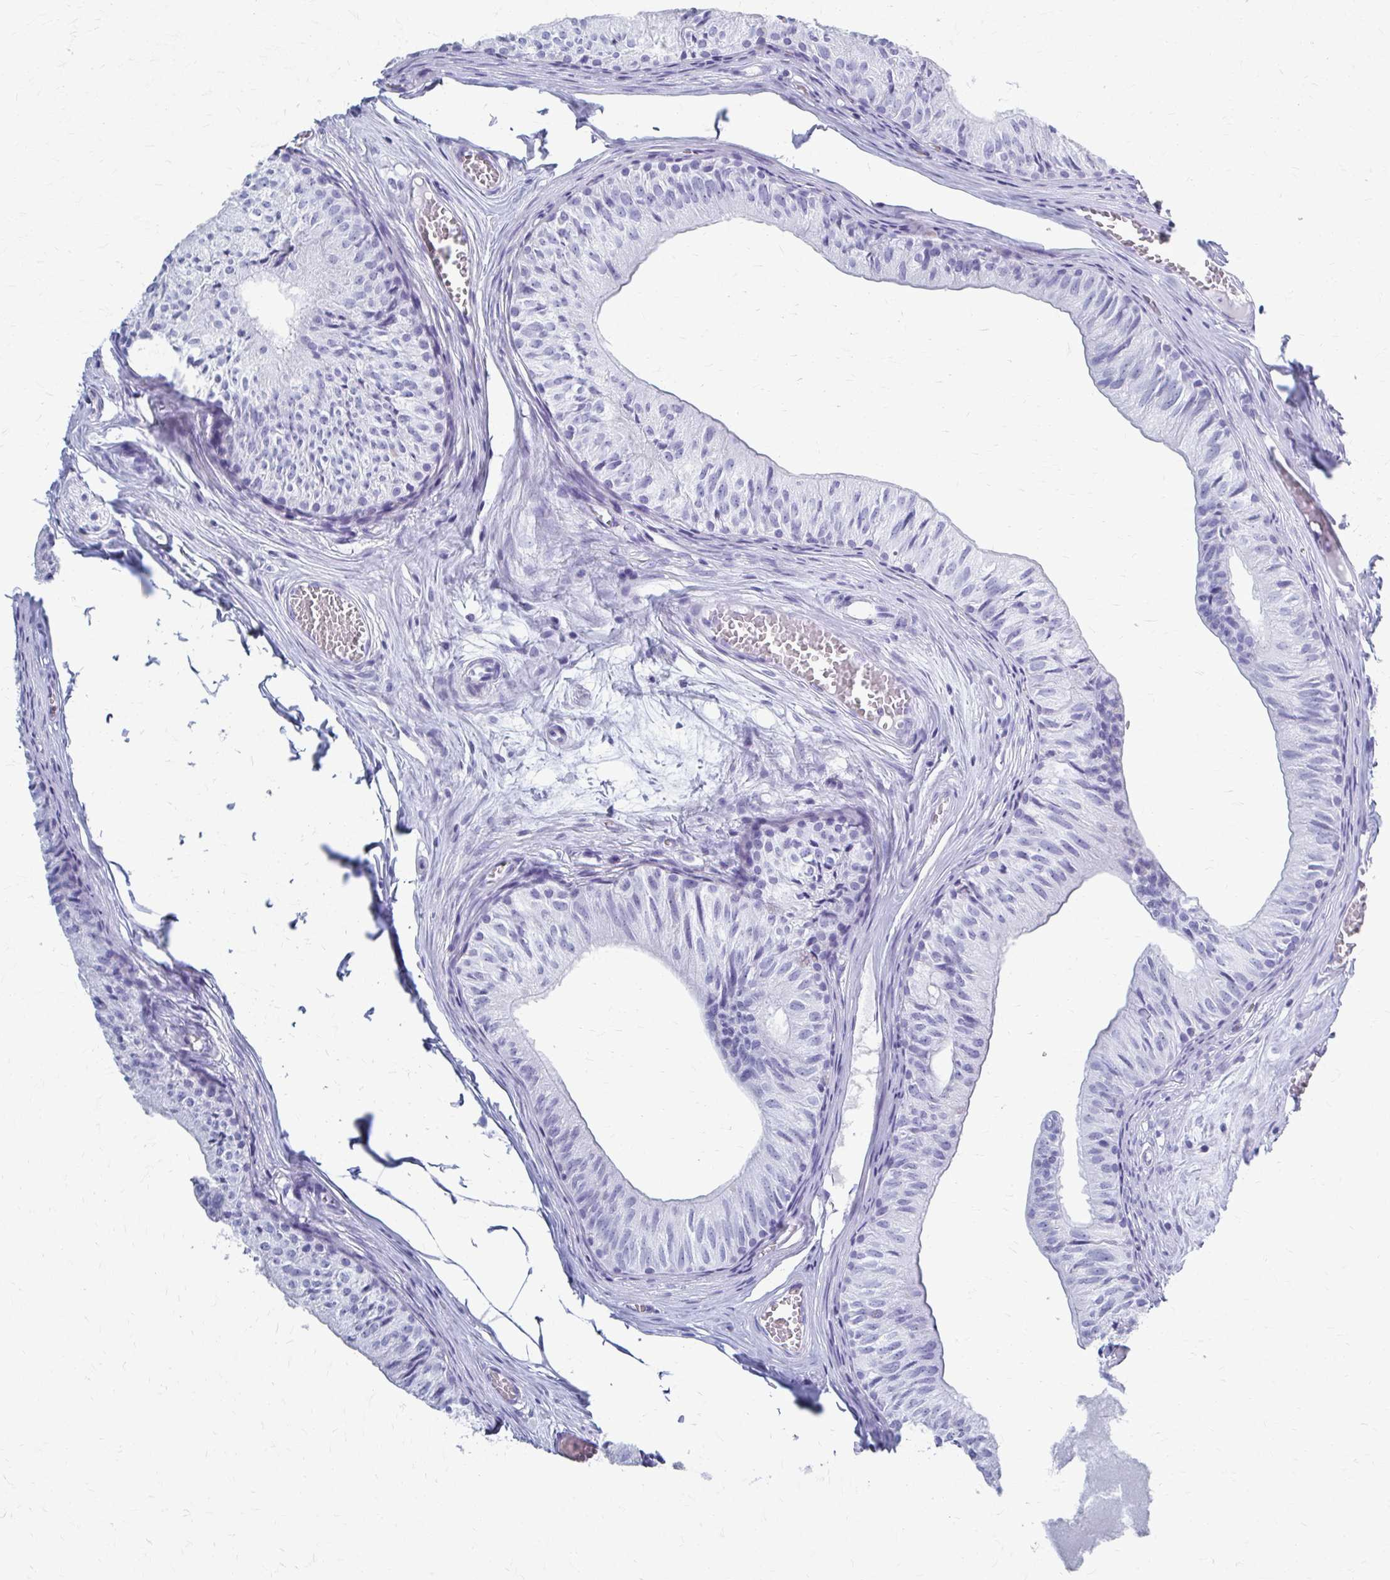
{"staining": {"intensity": "negative", "quantity": "none", "location": "none"}, "tissue": "epididymis", "cell_type": "Glandular cells", "image_type": "normal", "snomed": [{"axis": "morphology", "description": "Normal tissue, NOS"}, {"axis": "topography", "description": "Epididymis"}], "caption": "This is an IHC micrograph of benign human epididymis. There is no staining in glandular cells.", "gene": "CELF5", "patient": {"sex": "male", "age": 25}}